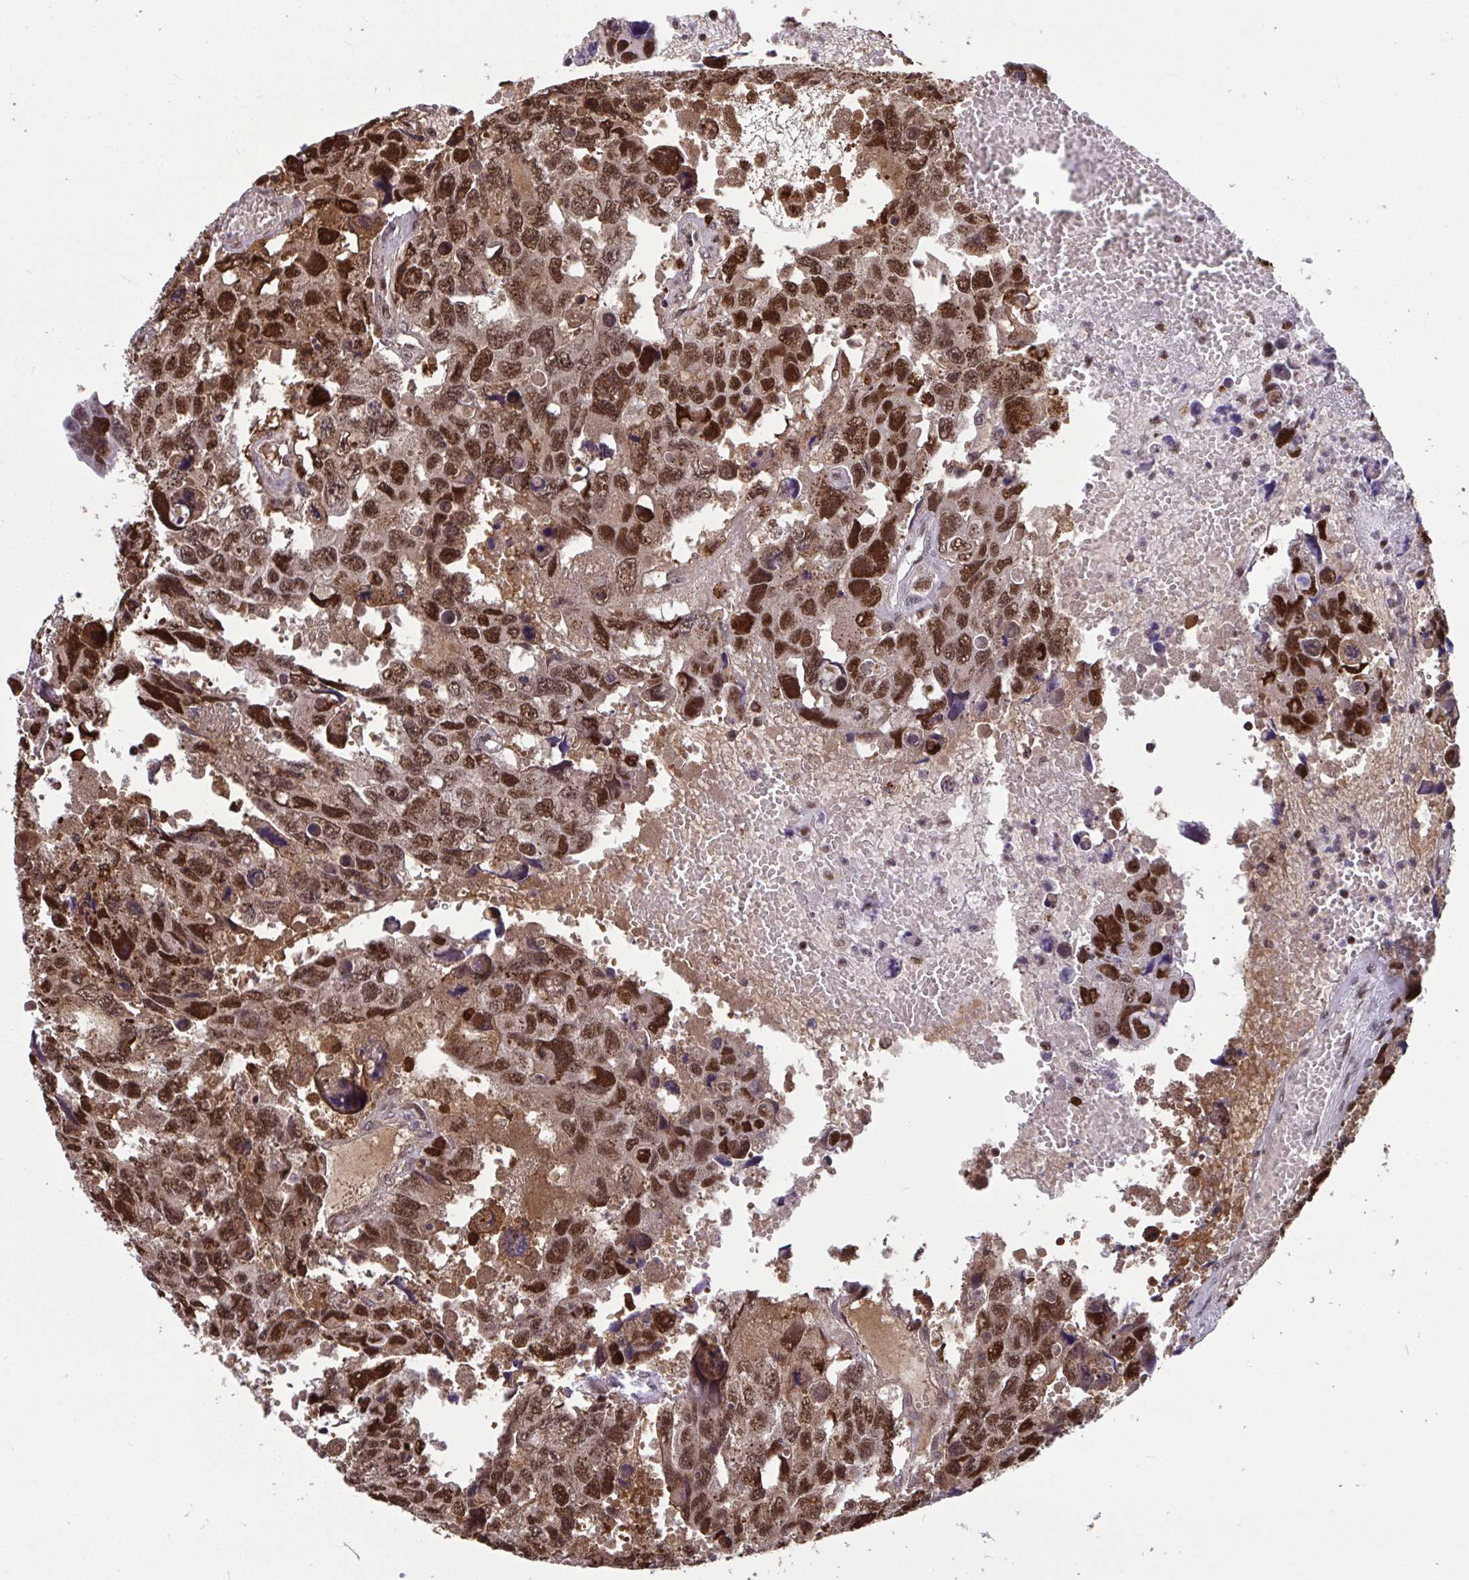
{"staining": {"intensity": "strong", "quantity": ">75%", "location": "cytoplasmic/membranous,nuclear"}, "tissue": "testis cancer", "cell_type": "Tumor cells", "image_type": "cancer", "snomed": [{"axis": "morphology", "description": "Seminoma, NOS"}, {"axis": "topography", "description": "Testis"}], "caption": "Testis cancer (seminoma) stained with a brown dye reveals strong cytoplasmic/membranous and nuclear positive expression in about >75% of tumor cells.", "gene": "SLC35C2", "patient": {"sex": "male", "age": 26}}